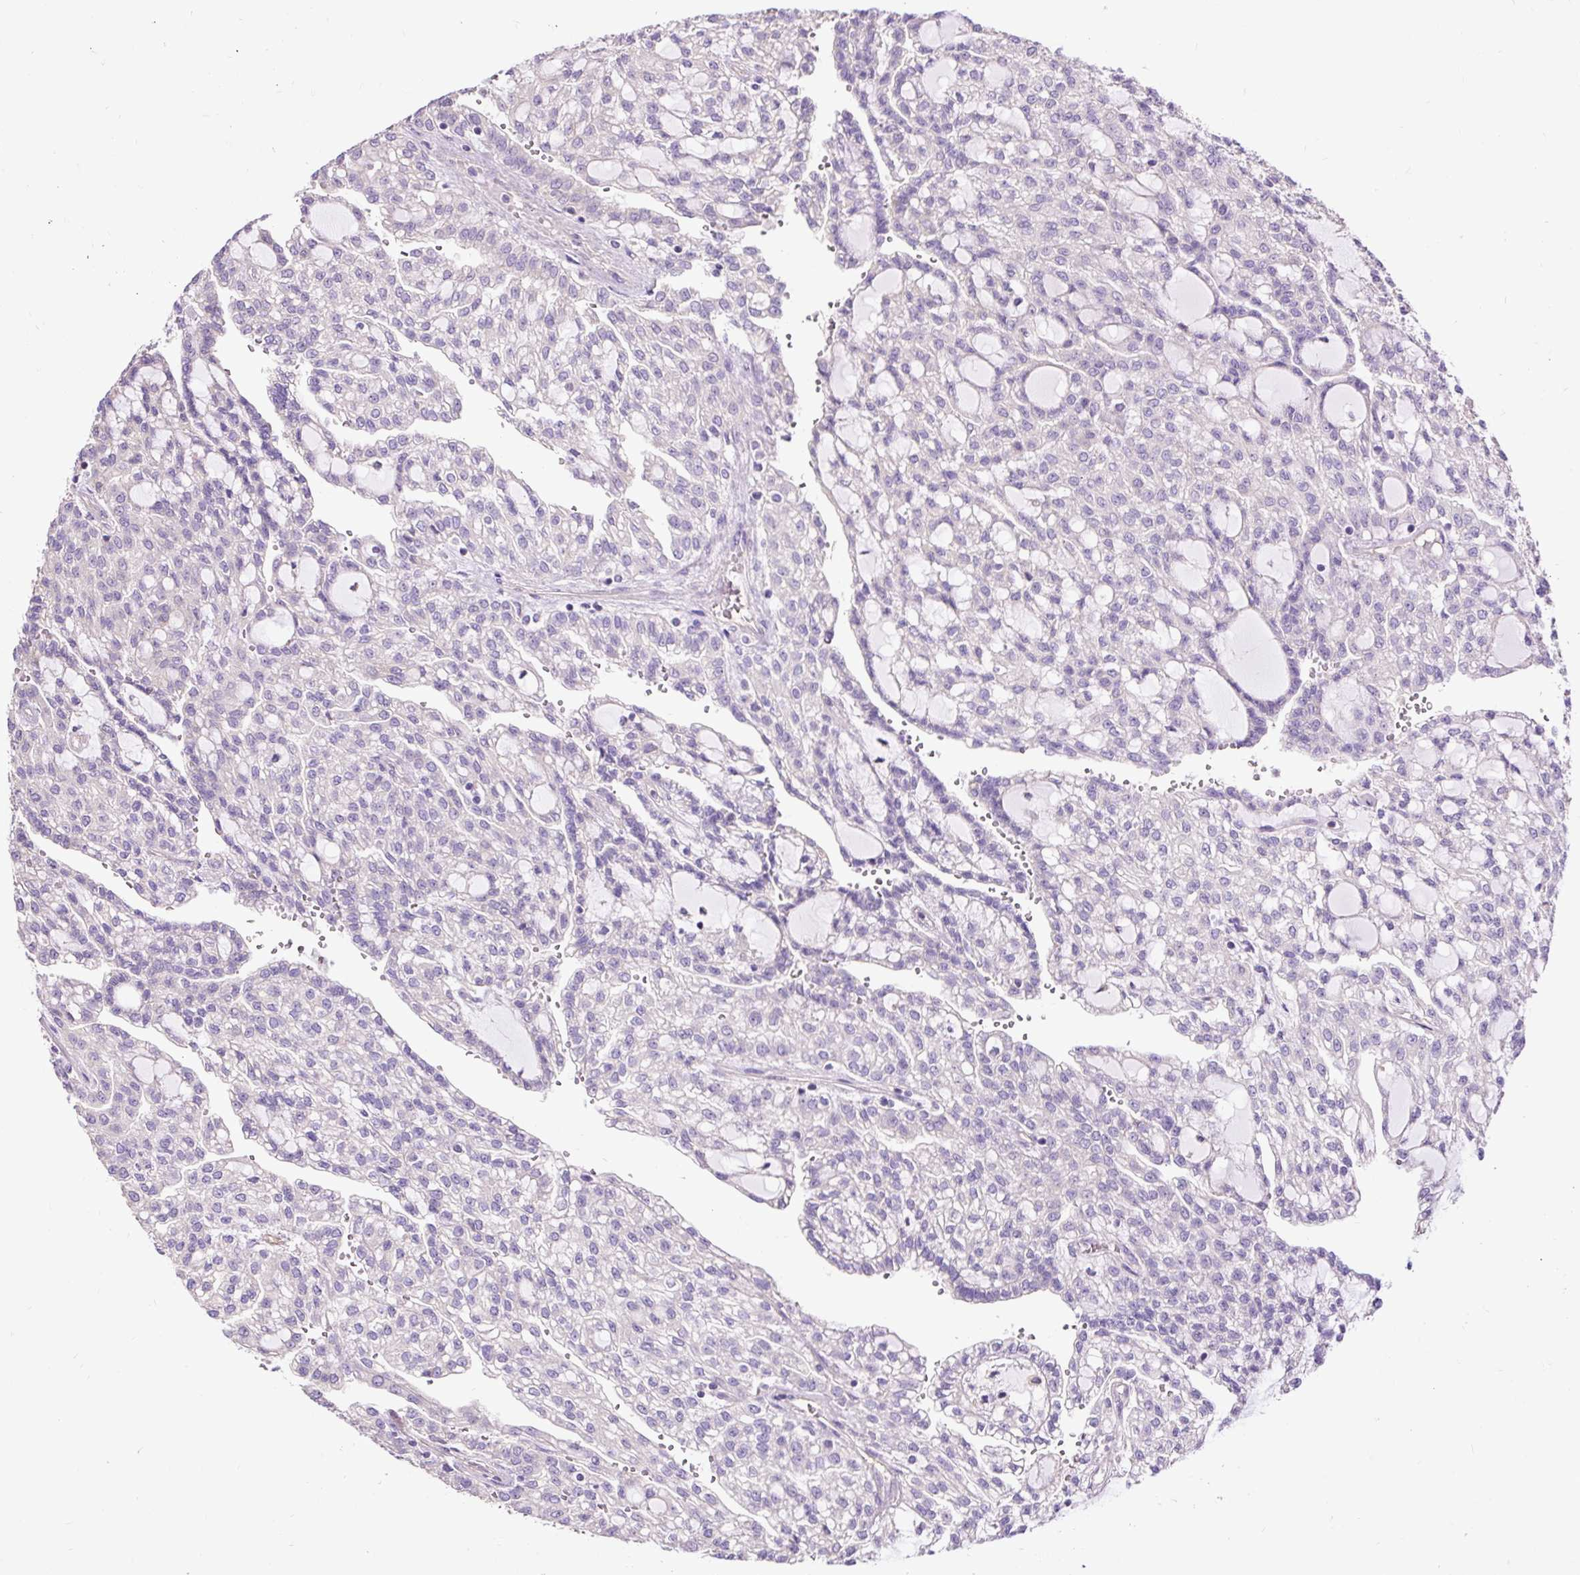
{"staining": {"intensity": "negative", "quantity": "none", "location": "none"}, "tissue": "renal cancer", "cell_type": "Tumor cells", "image_type": "cancer", "snomed": [{"axis": "morphology", "description": "Adenocarcinoma, NOS"}, {"axis": "topography", "description": "Kidney"}], "caption": "An IHC micrograph of renal cancer (adenocarcinoma) is shown. There is no staining in tumor cells of renal cancer (adenocarcinoma).", "gene": "PDIA2", "patient": {"sex": "male", "age": 63}}